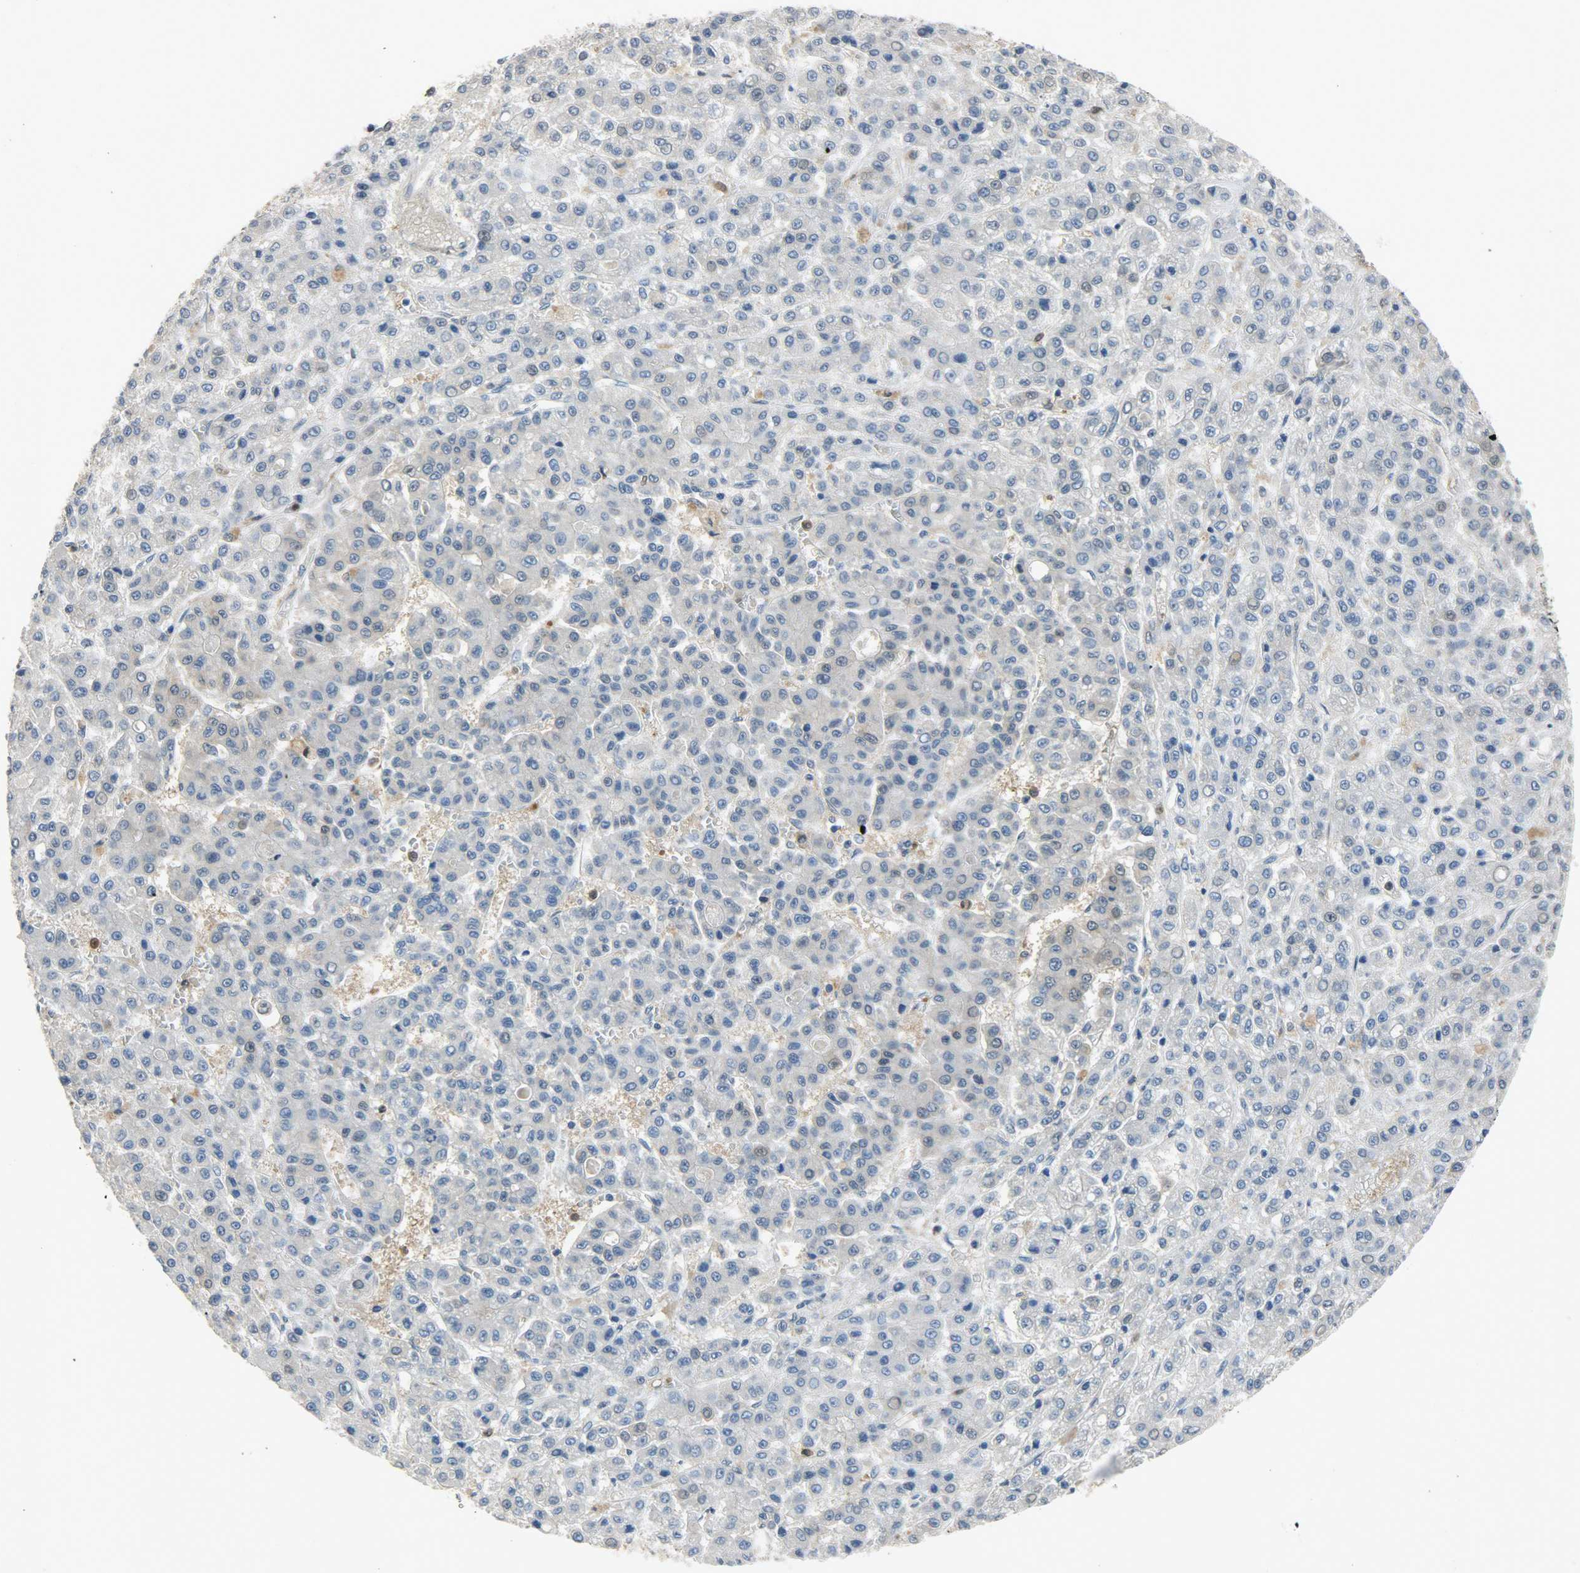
{"staining": {"intensity": "weak", "quantity": "<25%", "location": "cytoplasmic/membranous"}, "tissue": "liver cancer", "cell_type": "Tumor cells", "image_type": "cancer", "snomed": [{"axis": "morphology", "description": "Carcinoma, Hepatocellular, NOS"}, {"axis": "topography", "description": "Liver"}], "caption": "Tumor cells show no significant protein expression in liver cancer (hepatocellular carcinoma). The staining was performed using DAB (3,3'-diaminobenzidine) to visualize the protein expression in brown, while the nuclei were stained in blue with hematoxylin (Magnification: 20x).", "gene": "EIF4EBP1", "patient": {"sex": "male", "age": 70}}